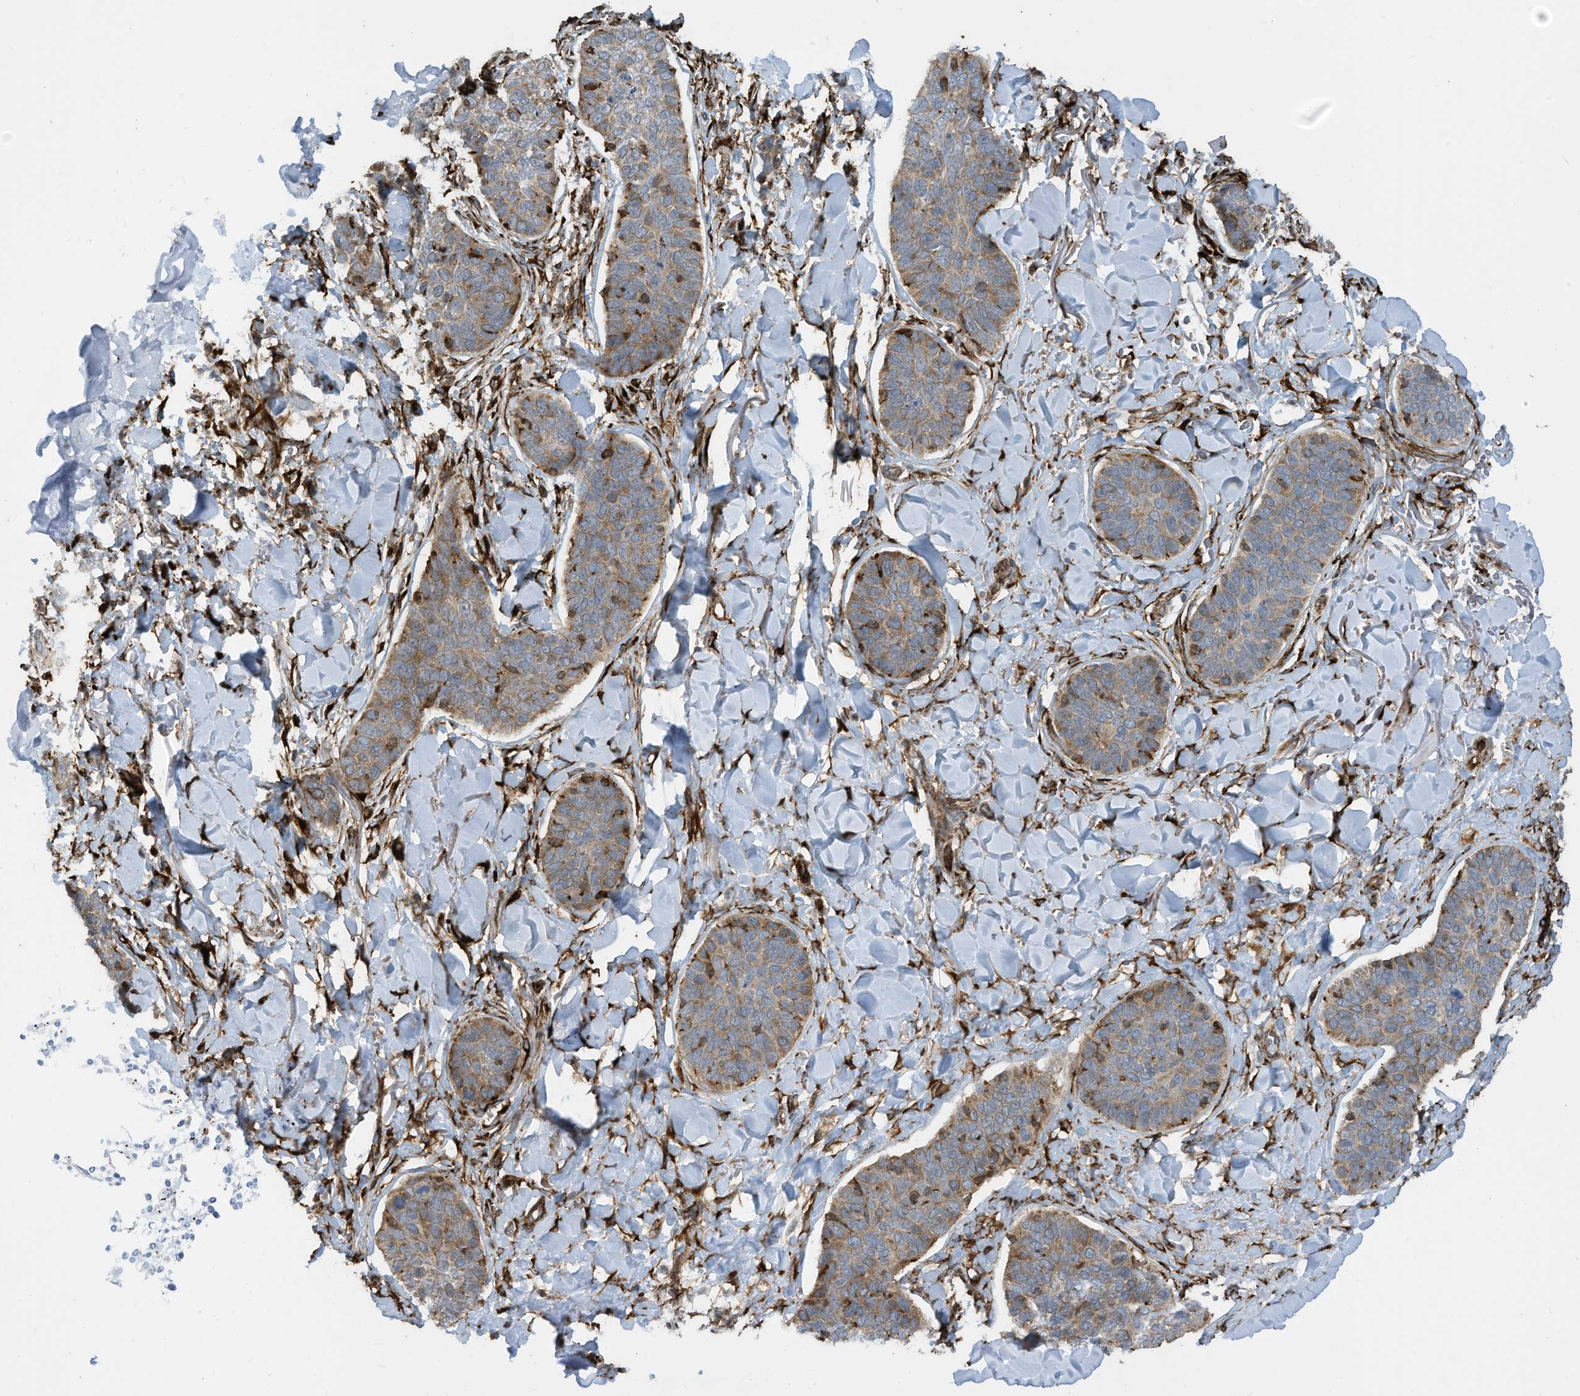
{"staining": {"intensity": "weak", "quantity": "25%-75%", "location": "cytoplasmic/membranous"}, "tissue": "skin cancer", "cell_type": "Tumor cells", "image_type": "cancer", "snomed": [{"axis": "morphology", "description": "Basal cell carcinoma"}, {"axis": "topography", "description": "Skin"}], "caption": "A low amount of weak cytoplasmic/membranous expression is appreciated in approximately 25%-75% of tumor cells in skin cancer (basal cell carcinoma) tissue.", "gene": "ZBTB45", "patient": {"sex": "male", "age": 85}}